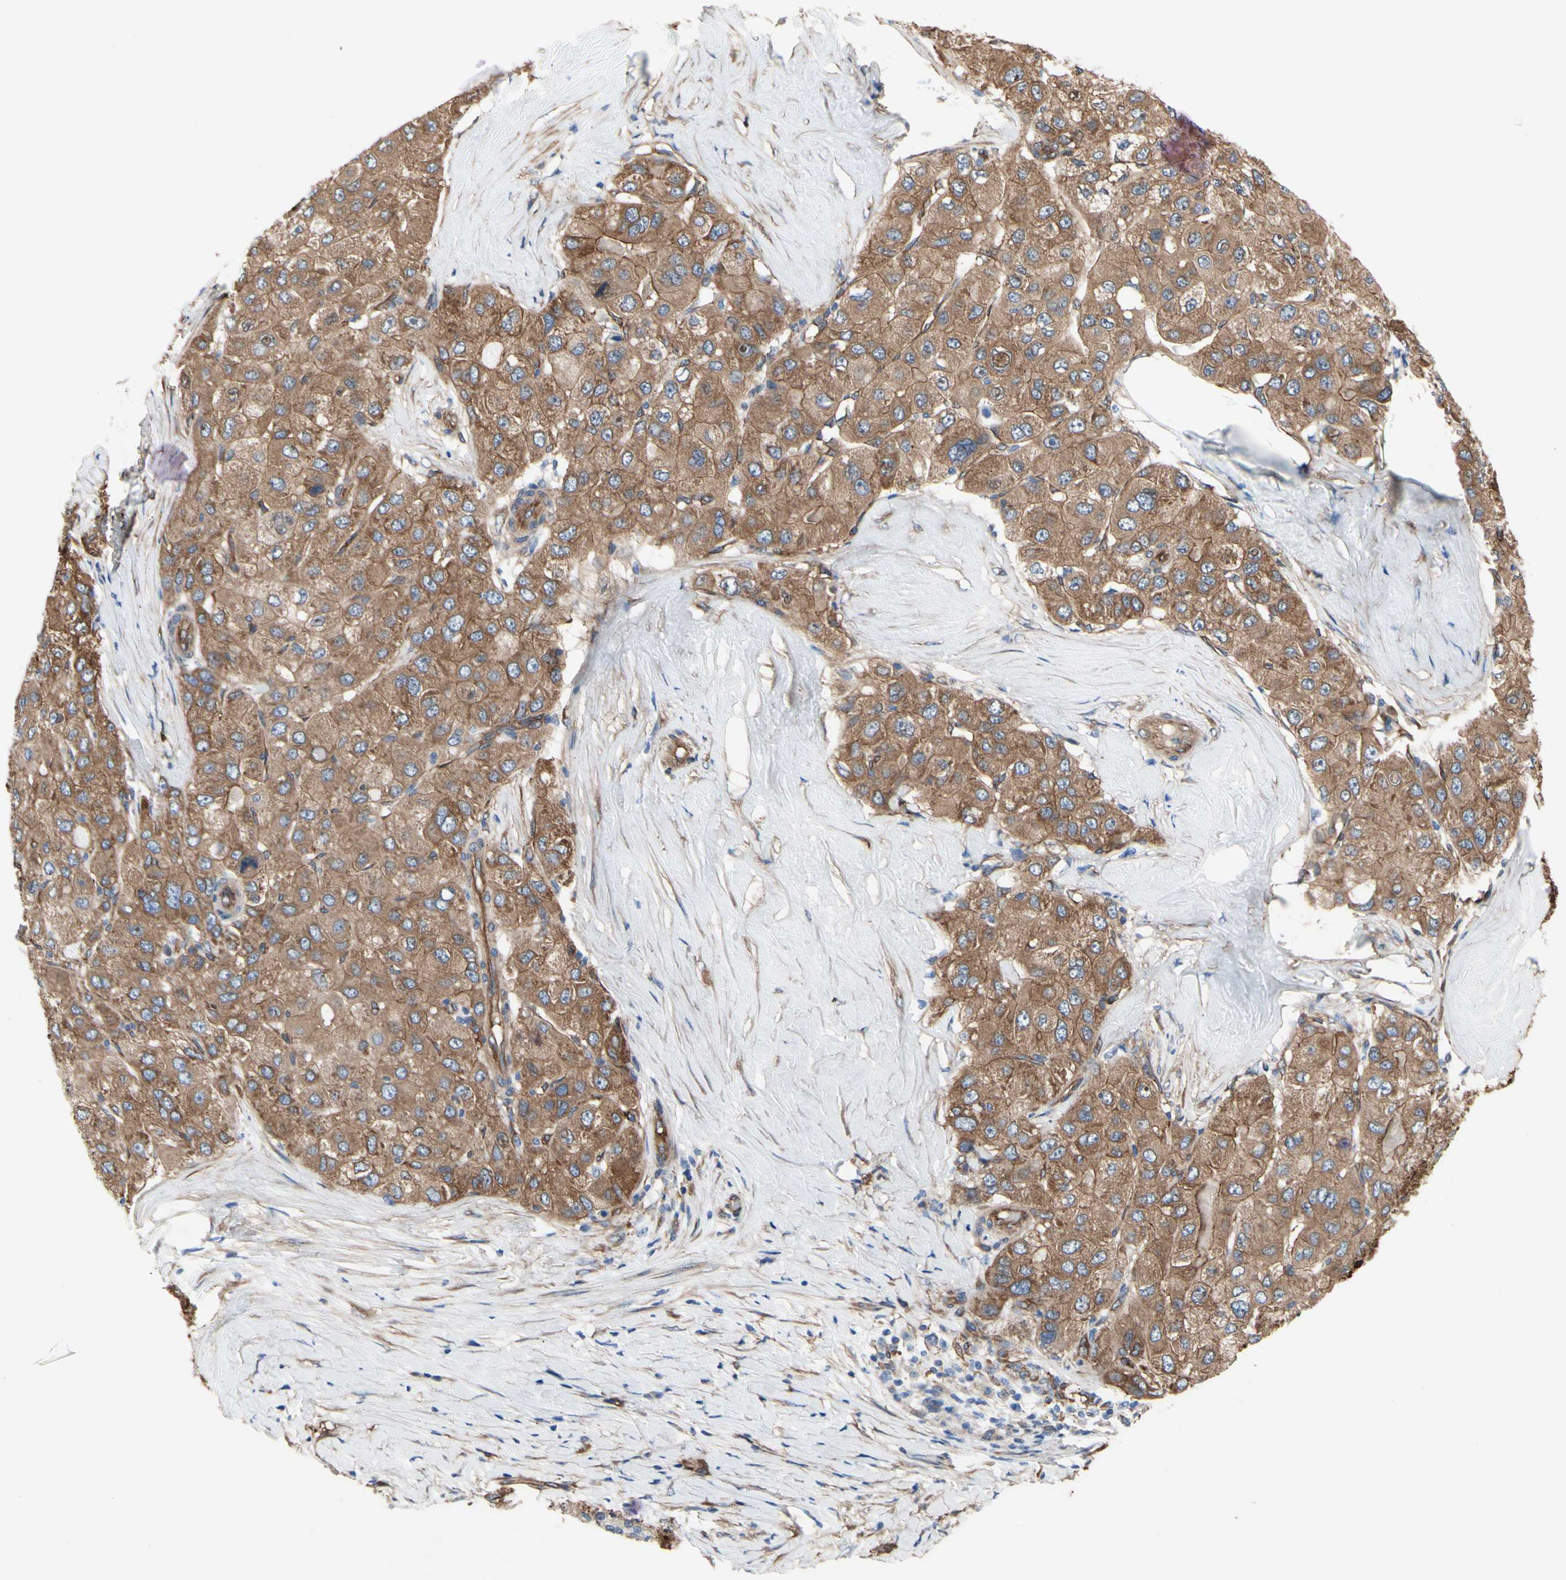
{"staining": {"intensity": "moderate", "quantity": ">75%", "location": "cytoplasmic/membranous"}, "tissue": "liver cancer", "cell_type": "Tumor cells", "image_type": "cancer", "snomed": [{"axis": "morphology", "description": "Carcinoma, Hepatocellular, NOS"}, {"axis": "topography", "description": "Liver"}], "caption": "About >75% of tumor cells in human liver cancer display moderate cytoplasmic/membranous protein staining as visualized by brown immunohistochemical staining.", "gene": "CTTNBP2", "patient": {"sex": "male", "age": 80}}